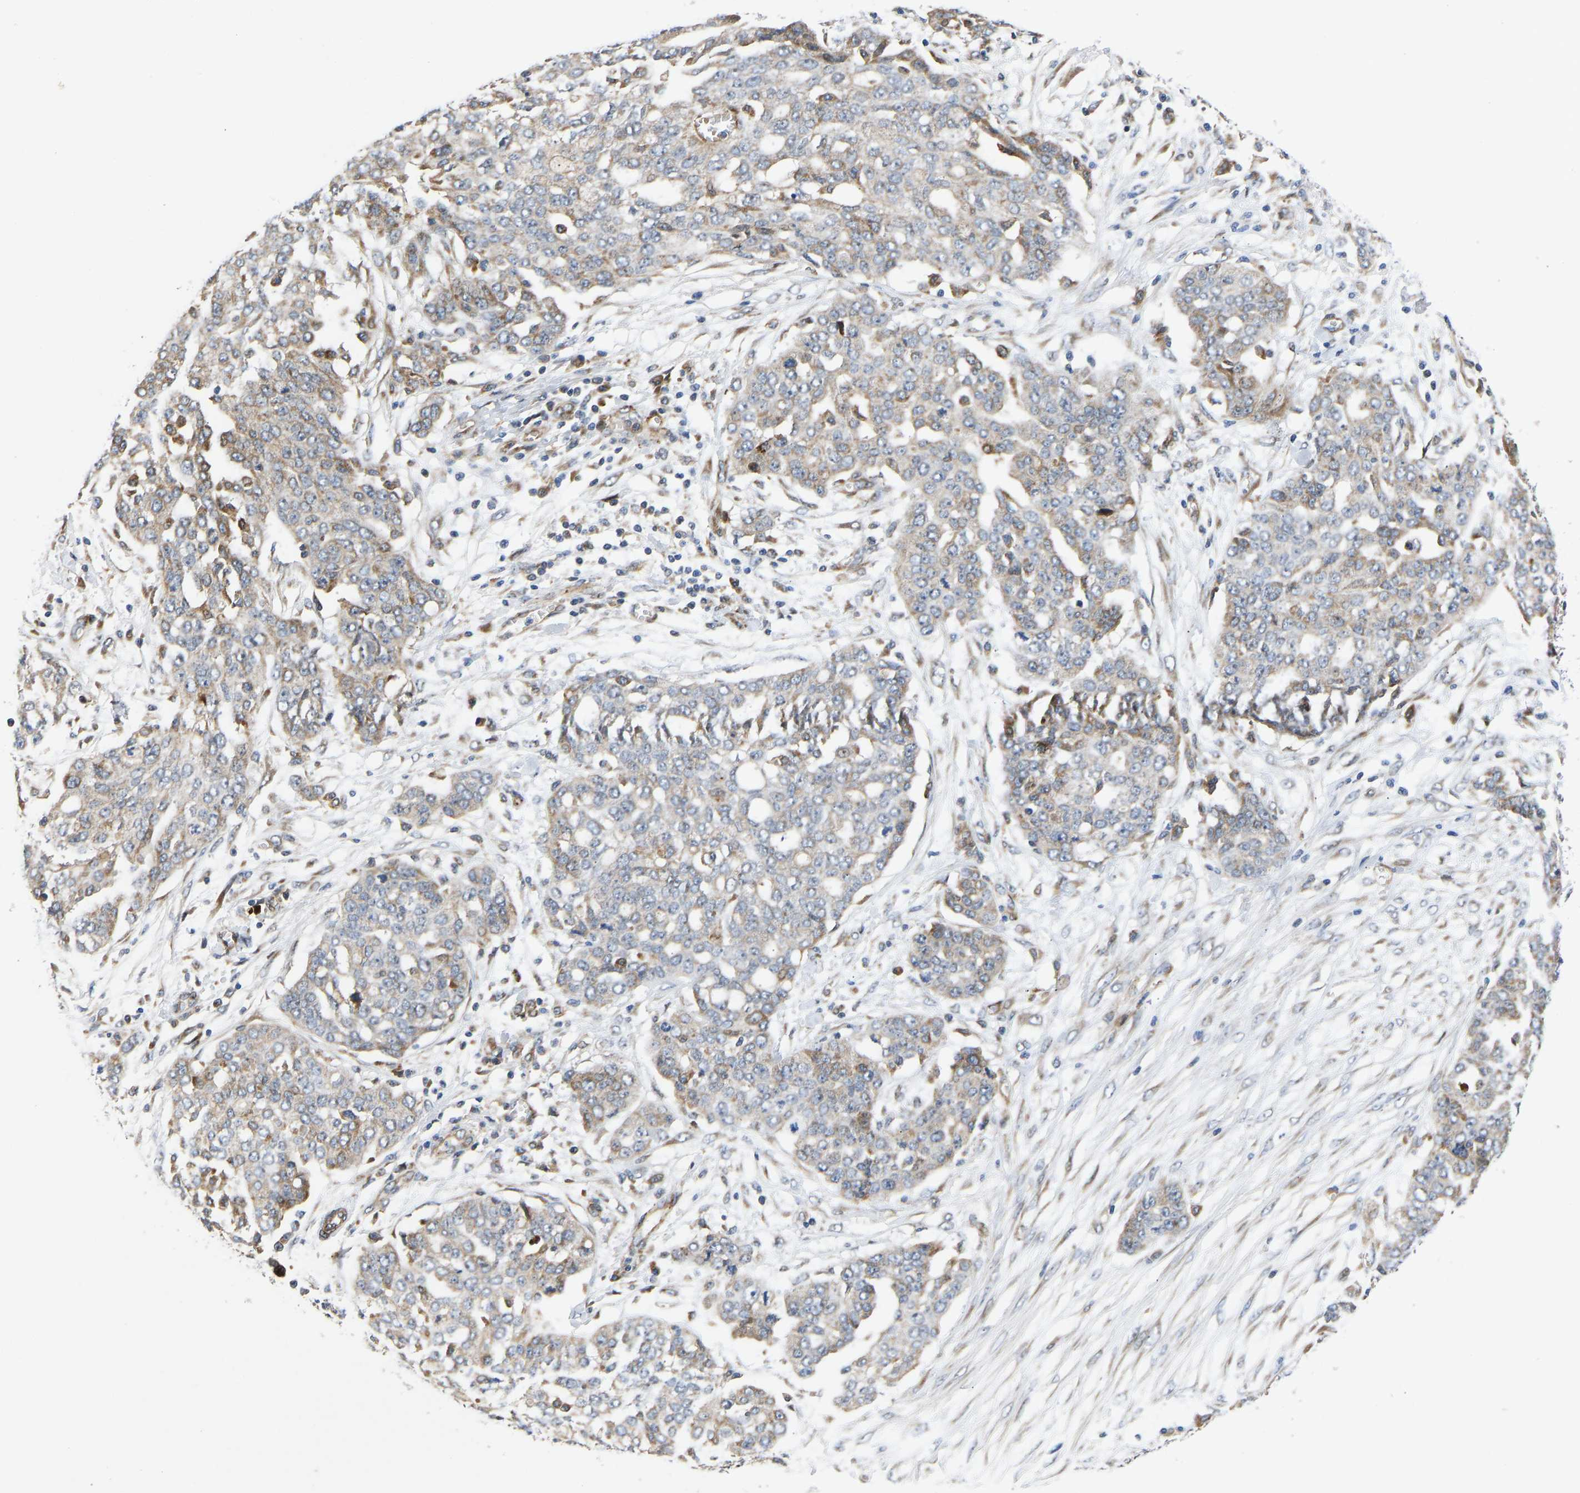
{"staining": {"intensity": "weak", "quantity": "25%-75%", "location": "cytoplasmic/membranous"}, "tissue": "ovarian cancer", "cell_type": "Tumor cells", "image_type": "cancer", "snomed": [{"axis": "morphology", "description": "Cystadenocarcinoma, serous, NOS"}, {"axis": "topography", "description": "Soft tissue"}, {"axis": "topography", "description": "Ovary"}], "caption": "Immunohistochemical staining of human ovarian cancer (serous cystadenocarcinoma) reveals weak cytoplasmic/membranous protein positivity in about 25%-75% of tumor cells.", "gene": "TMEM38B", "patient": {"sex": "female", "age": 57}}